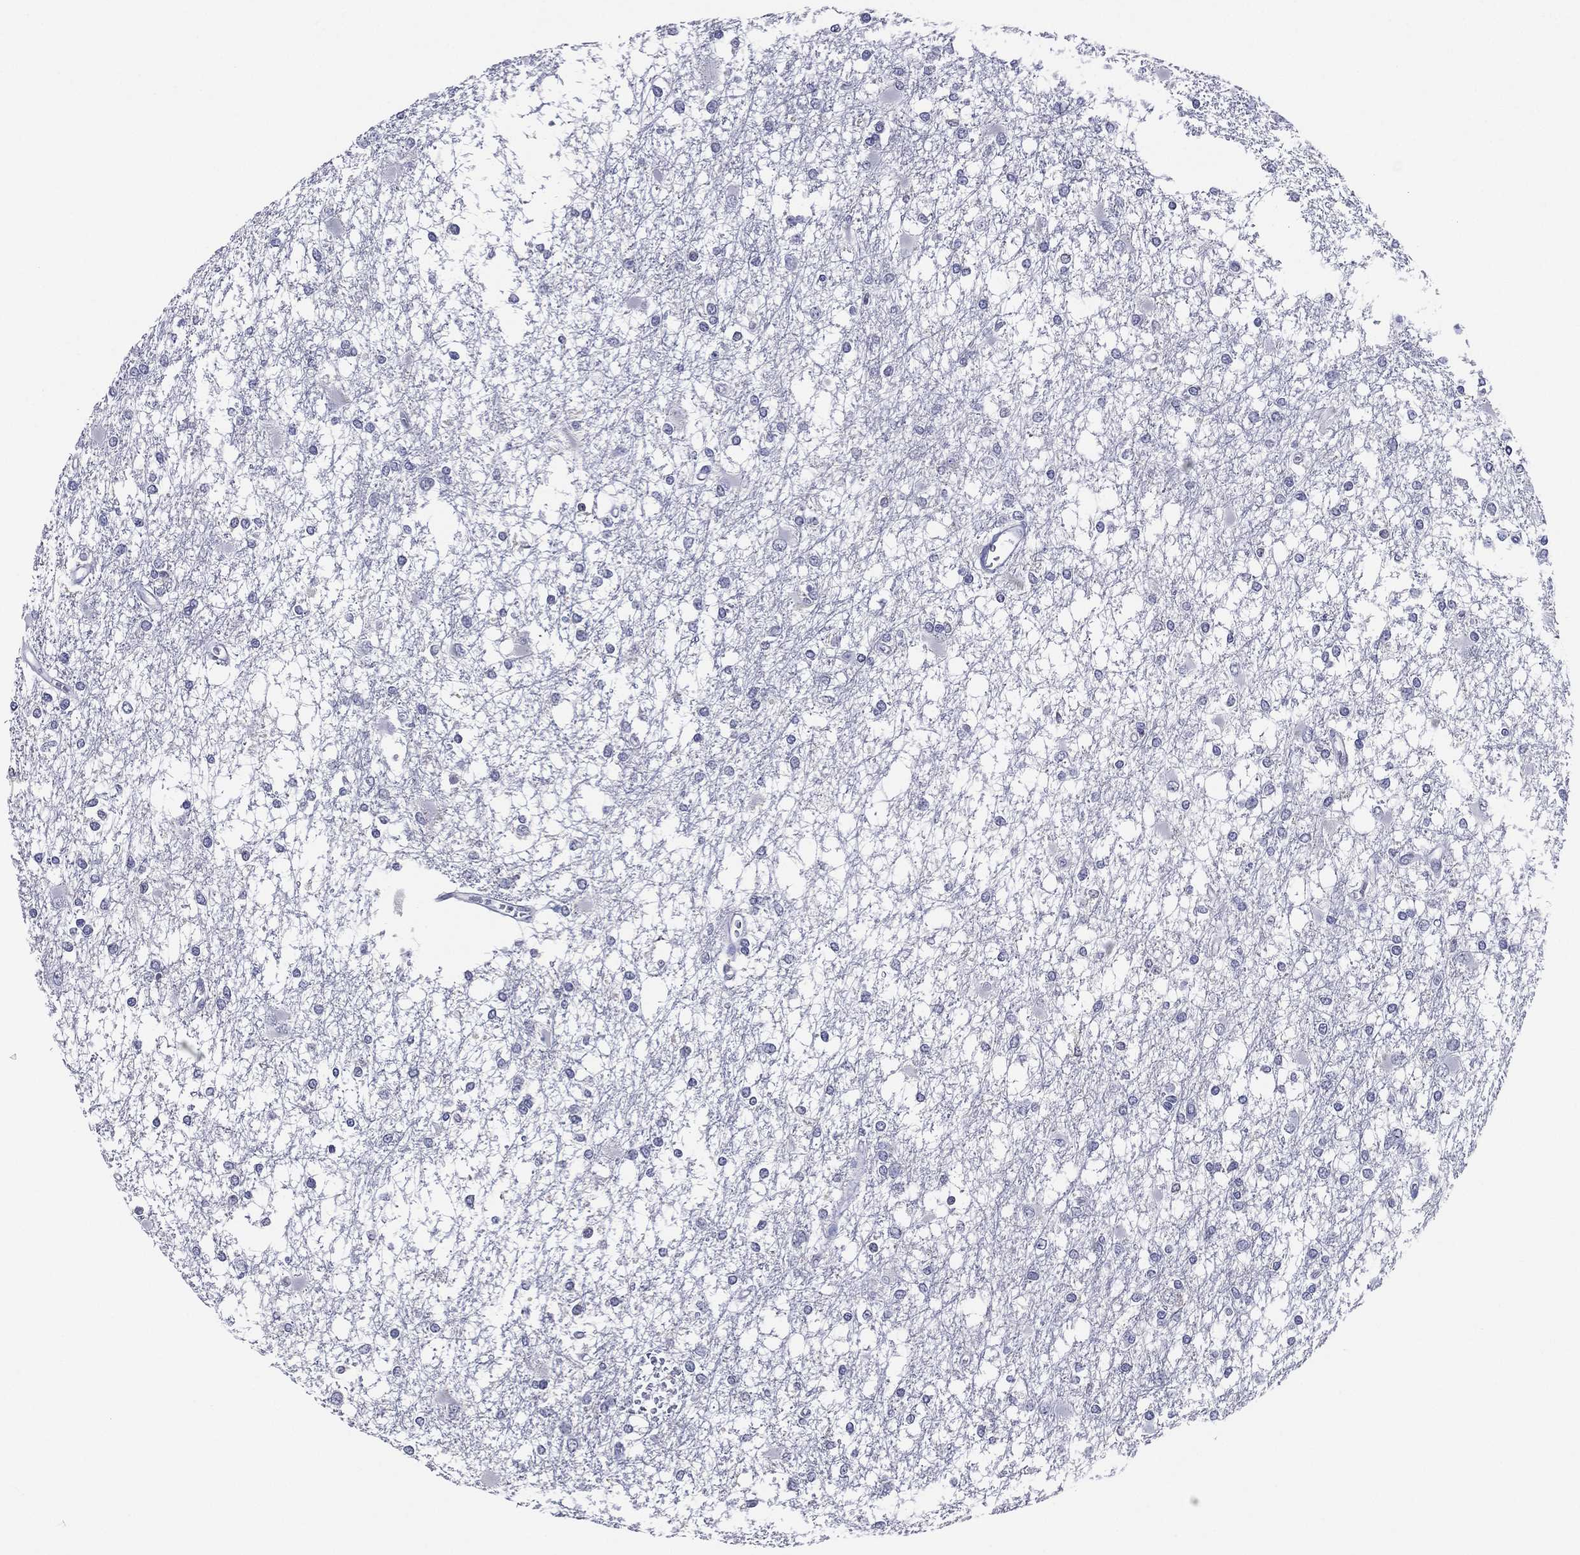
{"staining": {"intensity": "negative", "quantity": "none", "location": "none"}, "tissue": "glioma", "cell_type": "Tumor cells", "image_type": "cancer", "snomed": [{"axis": "morphology", "description": "Glioma, malignant, High grade"}, {"axis": "topography", "description": "Cerebral cortex"}], "caption": "The immunohistochemistry (IHC) photomicrograph has no significant expression in tumor cells of malignant glioma (high-grade) tissue. Brightfield microscopy of immunohistochemistry (IHC) stained with DAB (brown) and hematoxylin (blue), captured at high magnification.", "gene": "TFAP2A", "patient": {"sex": "male", "age": 79}}